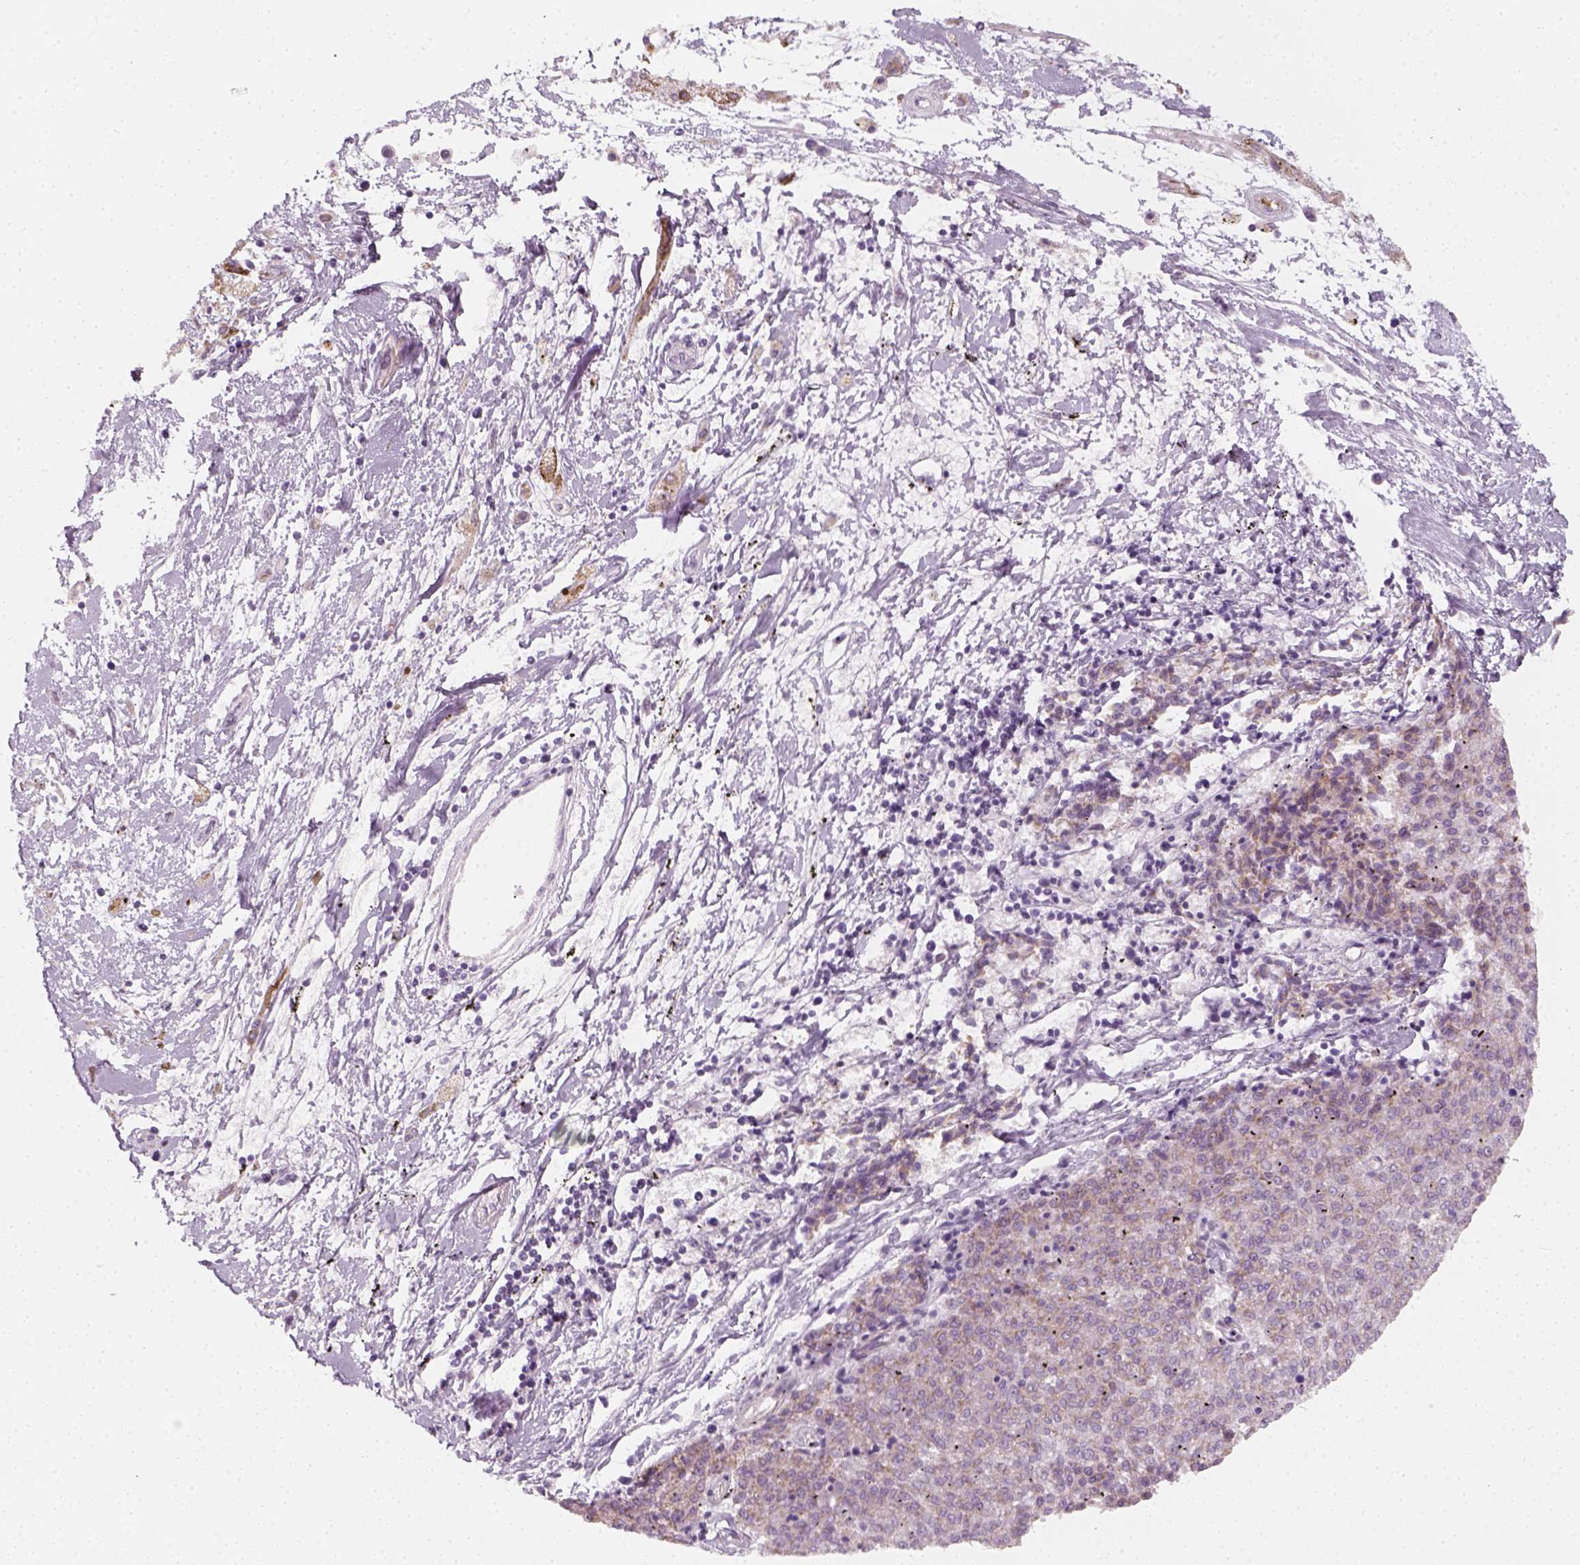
{"staining": {"intensity": "negative", "quantity": "none", "location": "none"}, "tissue": "melanoma", "cell_type": "Tumor cells", "image_type": "cancer", "snomed": [{"axis": "morphology", "description": "Malignant melanoma, NOS"}, {"axis": "topography", "description": "Skin"}], "caption": "The IHC histopathology image has no significant staining in tumor cells of melanoma tissue.", "gene": "PRAME", "patient": {"sex": "female", "age": 72}}